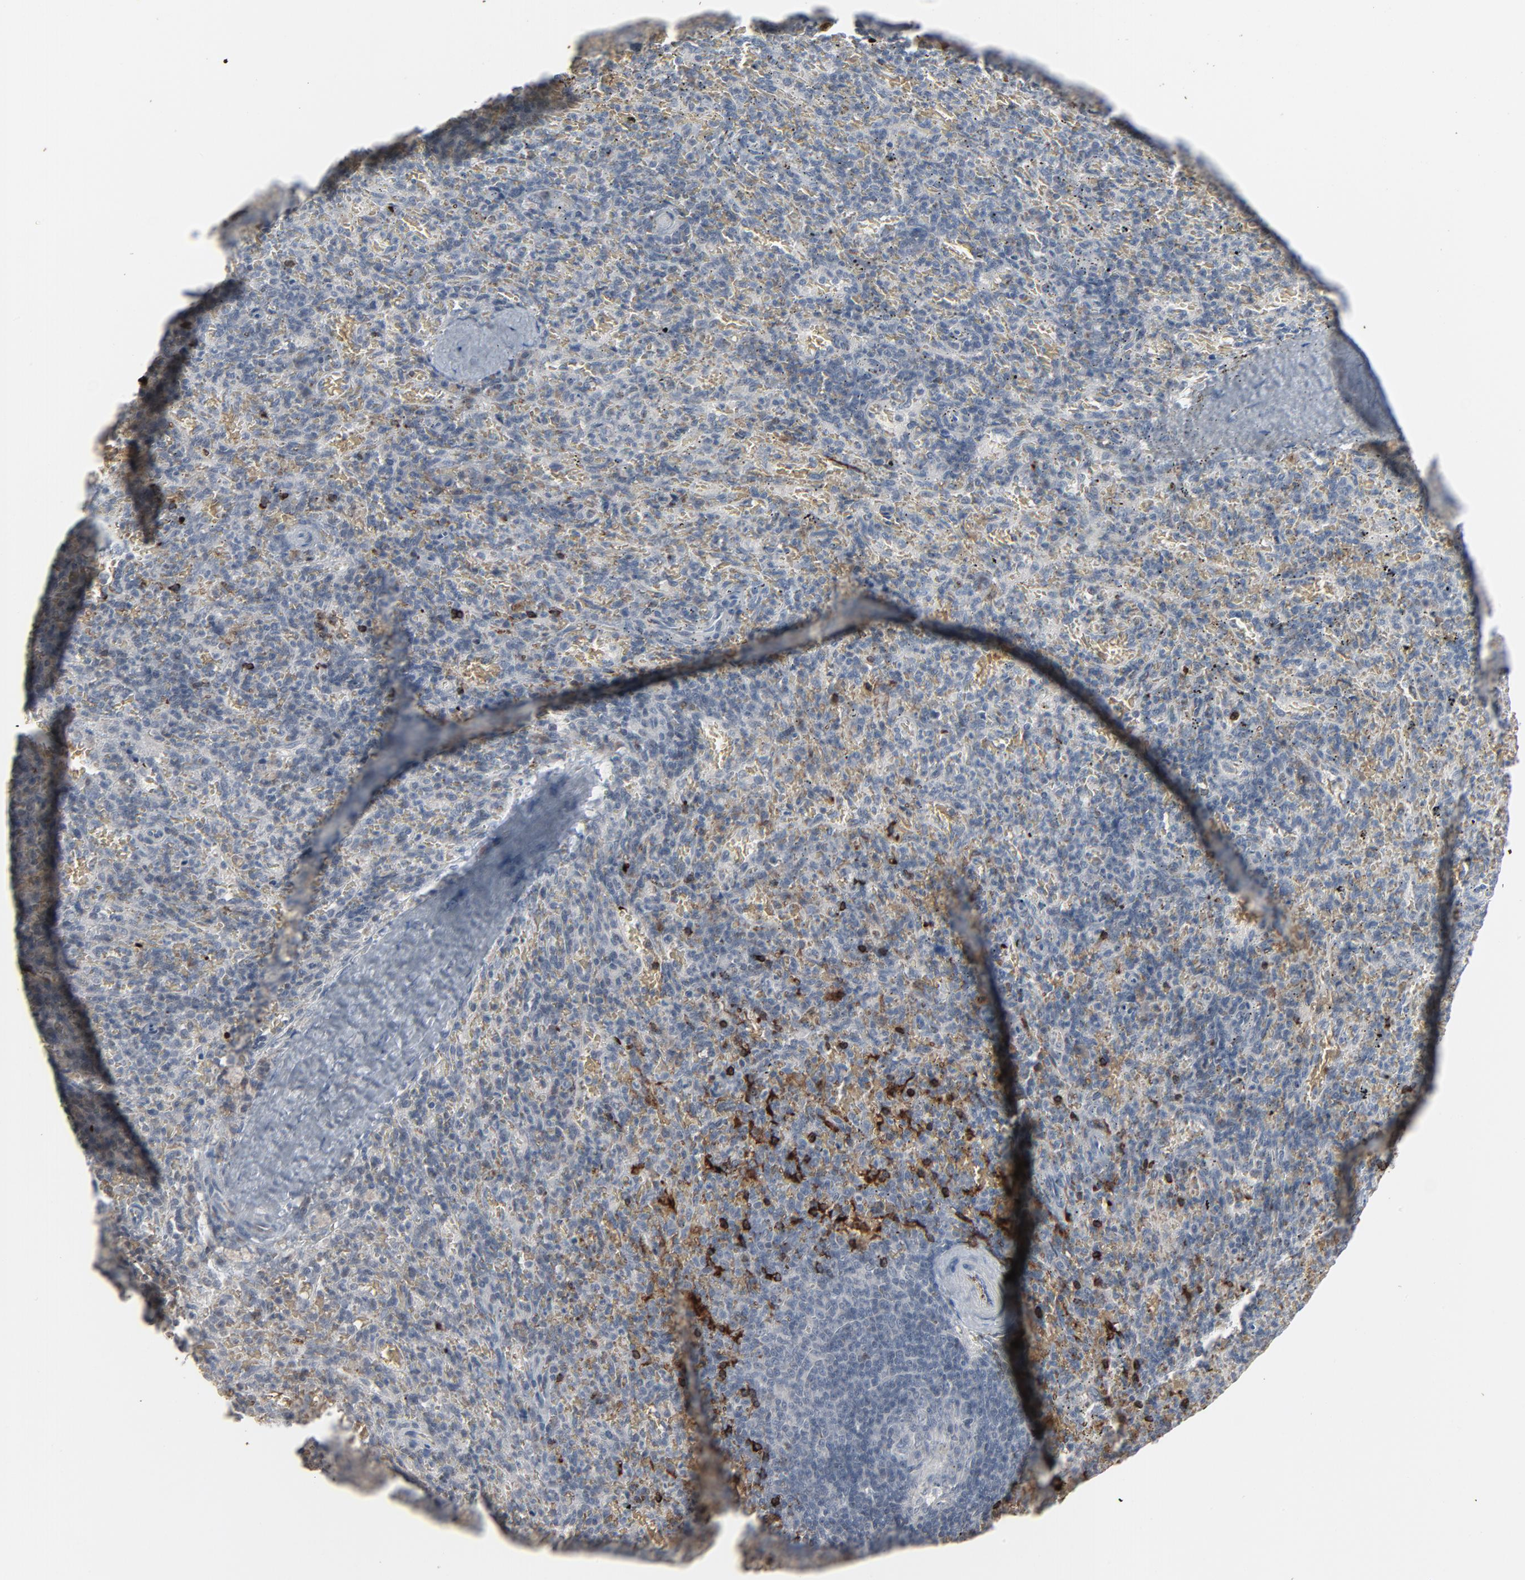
{"staining": {"intensity": "strong", "quantity": "25%-75%", "location": "cytoplasmic/membranous,nuclear"}, "tissue": "spleen", "cell_type": "Cells in red pulp", "image_type": "normal", "snomed": [{"axis": "morphology", "description": "Normal tissue, NOS"}, {"axis": "topography", "description": "Spleen"}], "caption": "Approximately 25%-75% of cells in red pulp in normal human spleen exhibit strong cytoplasmic/membranous,nuclear protein expression as visualized by brown immunohistochemical staining.", "gene": "SAGE1", "patient": {"sex": "female", "age": 43}}